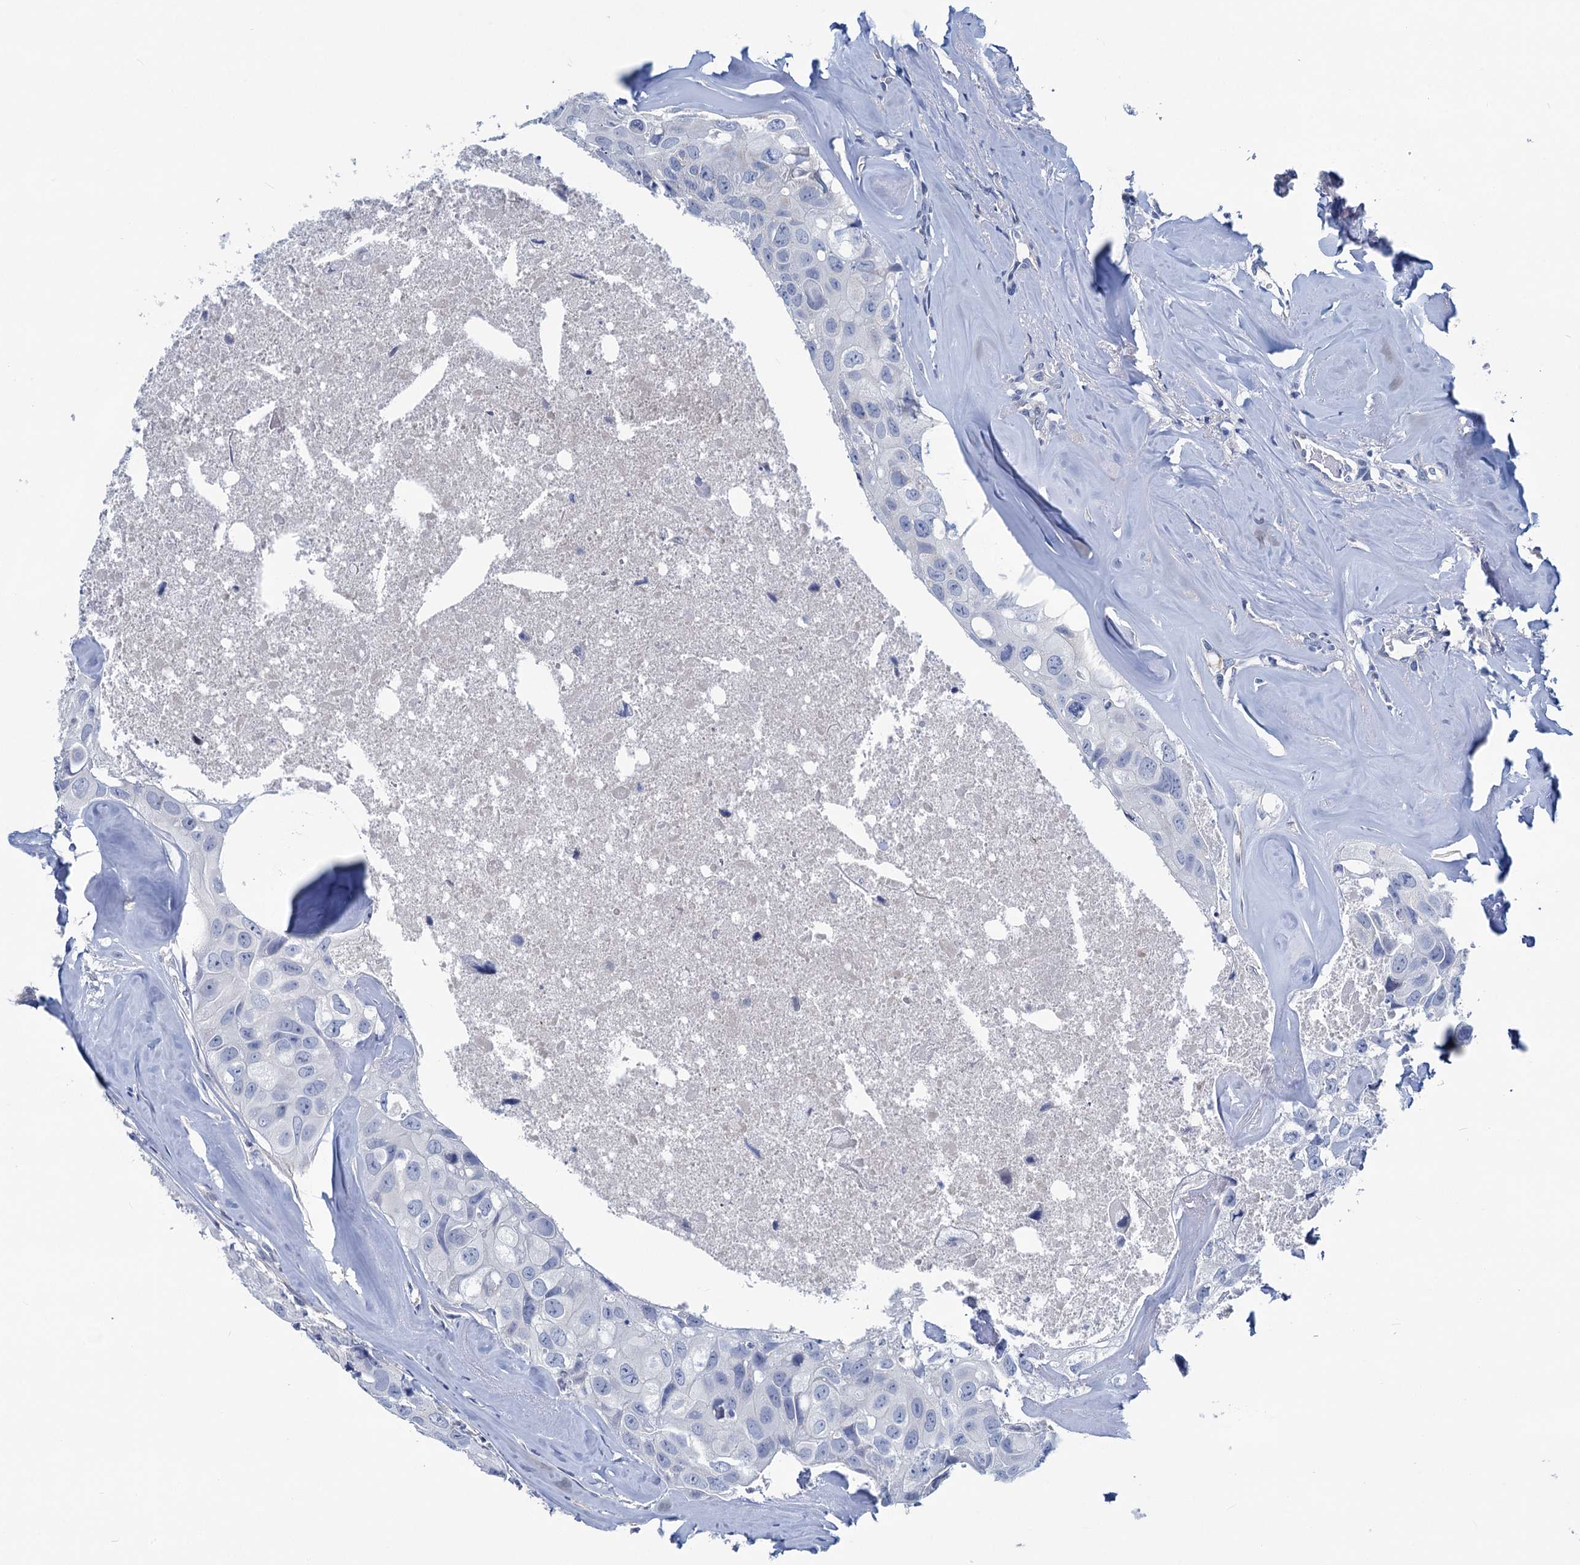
{"staining": {"intensity": "negative", "quantity": "none", "location": "none"}, "tissue": "head and neck cancer", "cell_type": "Tumor cells", "image_type": "cancer", "snomed": [{"axis": "morphology", "description": "Adenocarcinoma, NOS"}, {"axis": "morphology", "description": "Adenocarcinoma, metastatic, NOS"}, {"axis": "topography", "description": "Head-Neck"}], "caption": "A high-resolution micrograph shows IHC staining of head and neck adenocarcinoma, which displays no significant positivity in tumor cells.", "gene": "CHDH", "patient": {"sex": "male", "age": 75}}